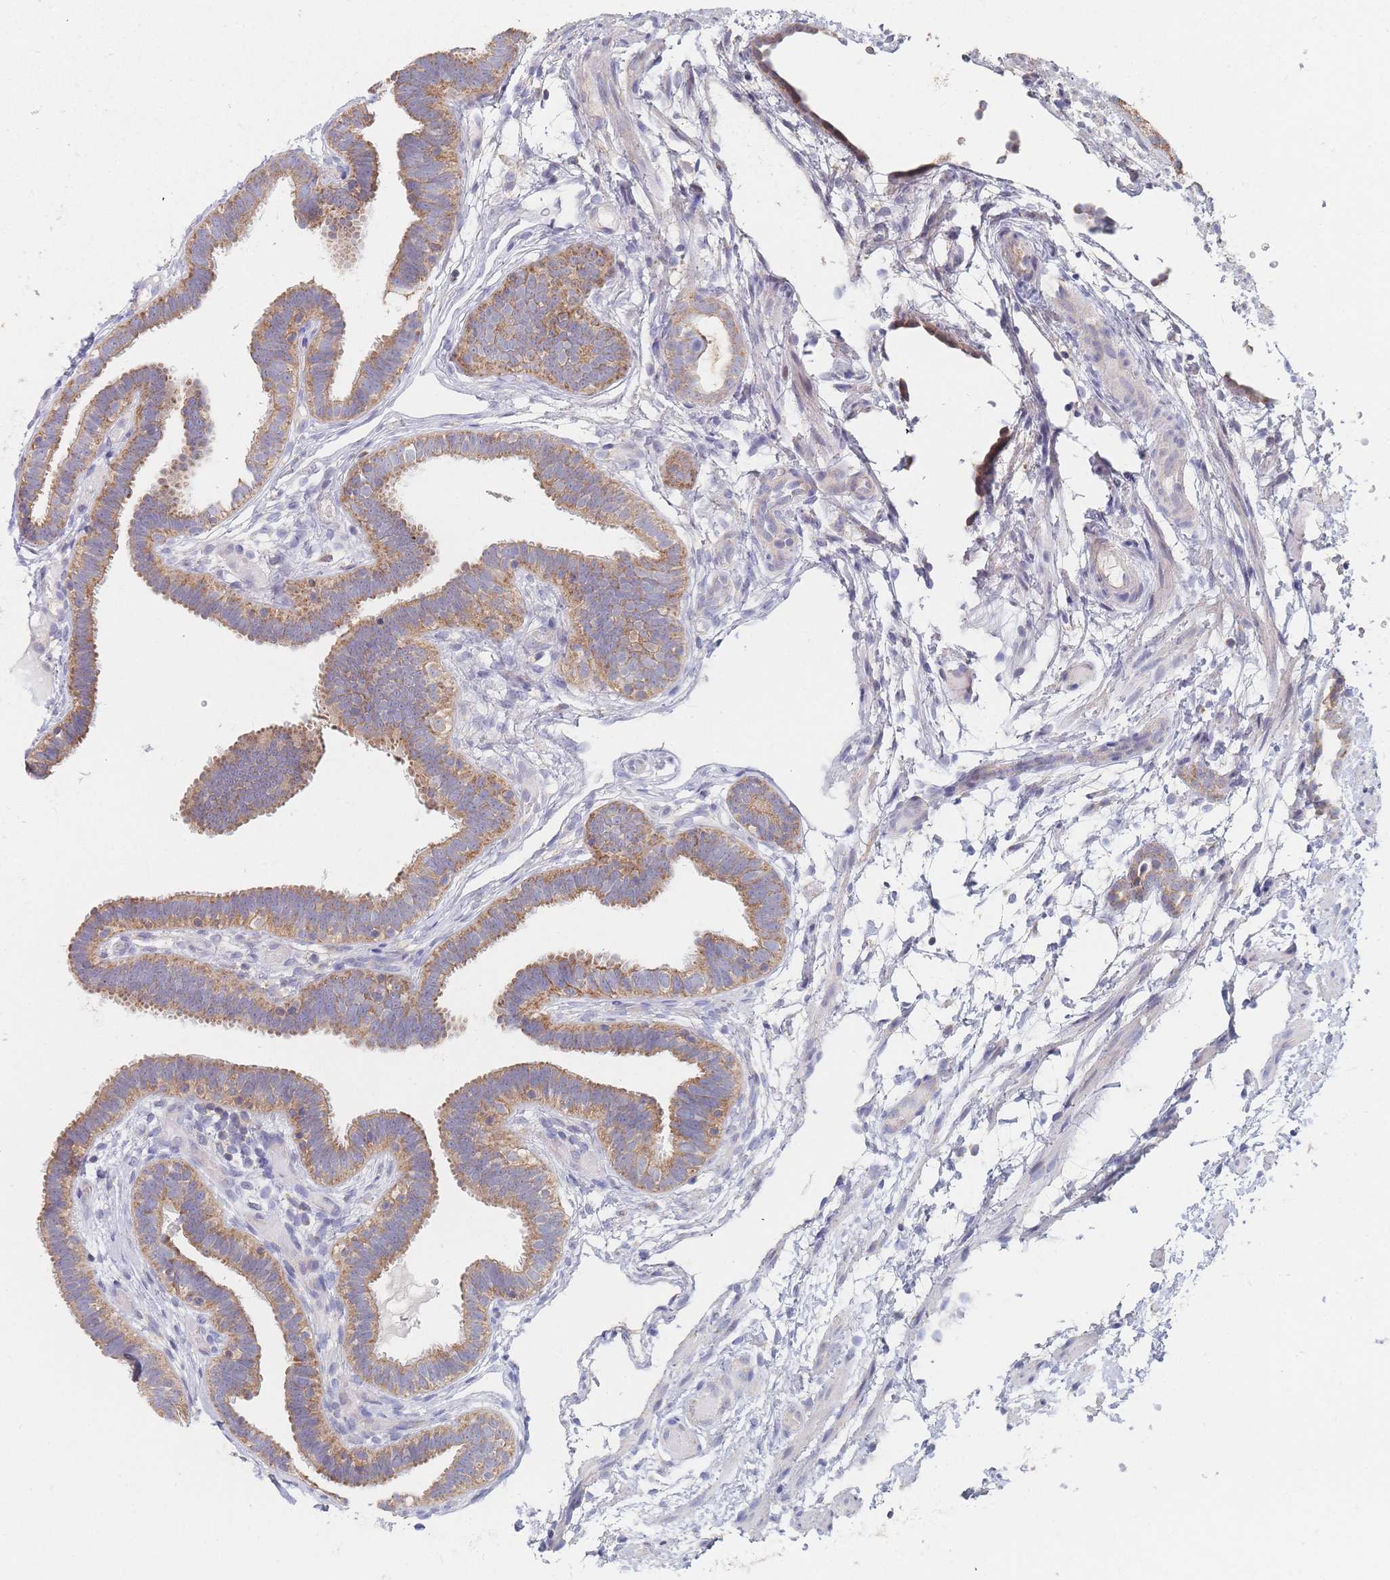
{"staining": {"intensity": "moderate", "quantity": ">75%", "location": "cytoplasmic/membranous"}, "tissue": "fallopian tube", "cell_type": "Glandular cells", "image_type": "normal", "snomed": [{"axis": "morphology", "description": "Normal tissue, NOS"}, {"axis": "topography", "description": "Fallopian tube"}], "caption": "Immunohistochemistry image of benign fallopian tube stained for a protein (brown), which exhibits medium levels of moderate cytoplasmic/membranous staining in about >75% of glandular cells.", "gene": "PPP6C", "patient": {"sex": "female", "age": 37}}